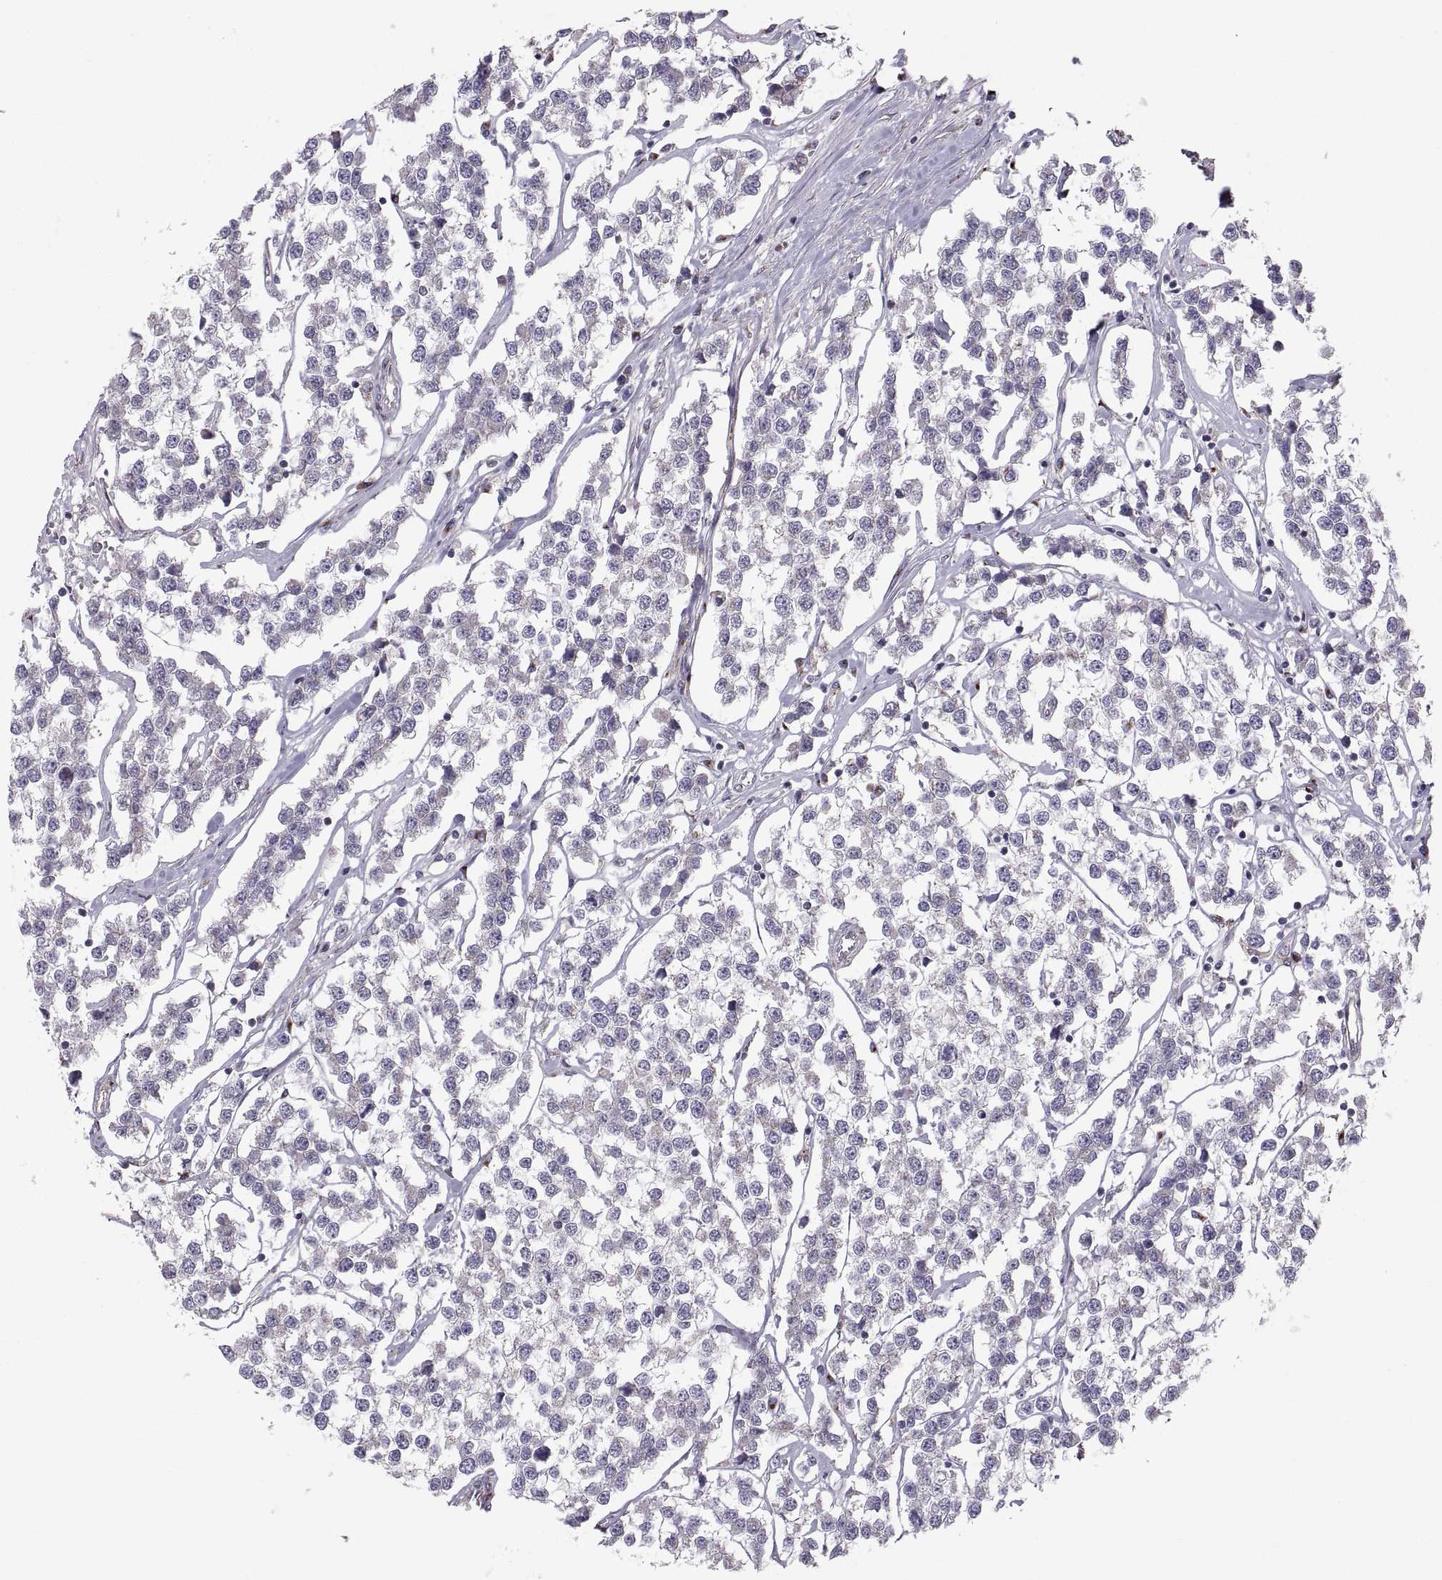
{"staining": {"intensity": "negative", "quantity": "none", "location": "none"}, "tissue": "testis cancer", "cell_type": "Tumor cells", "image_type": "cancer", "snomed": [{"axis": "morphology", "description": "Seminoma, NOS"}, {"axis": "topography", "description": "Testis"}], "caption": "Testis seminoma stained for a protein using immunohistochemistry (IHC) demonstrates no expression tumor cells.", "gene": "TESC", "patient": {"sex": "male", "age": 59}}